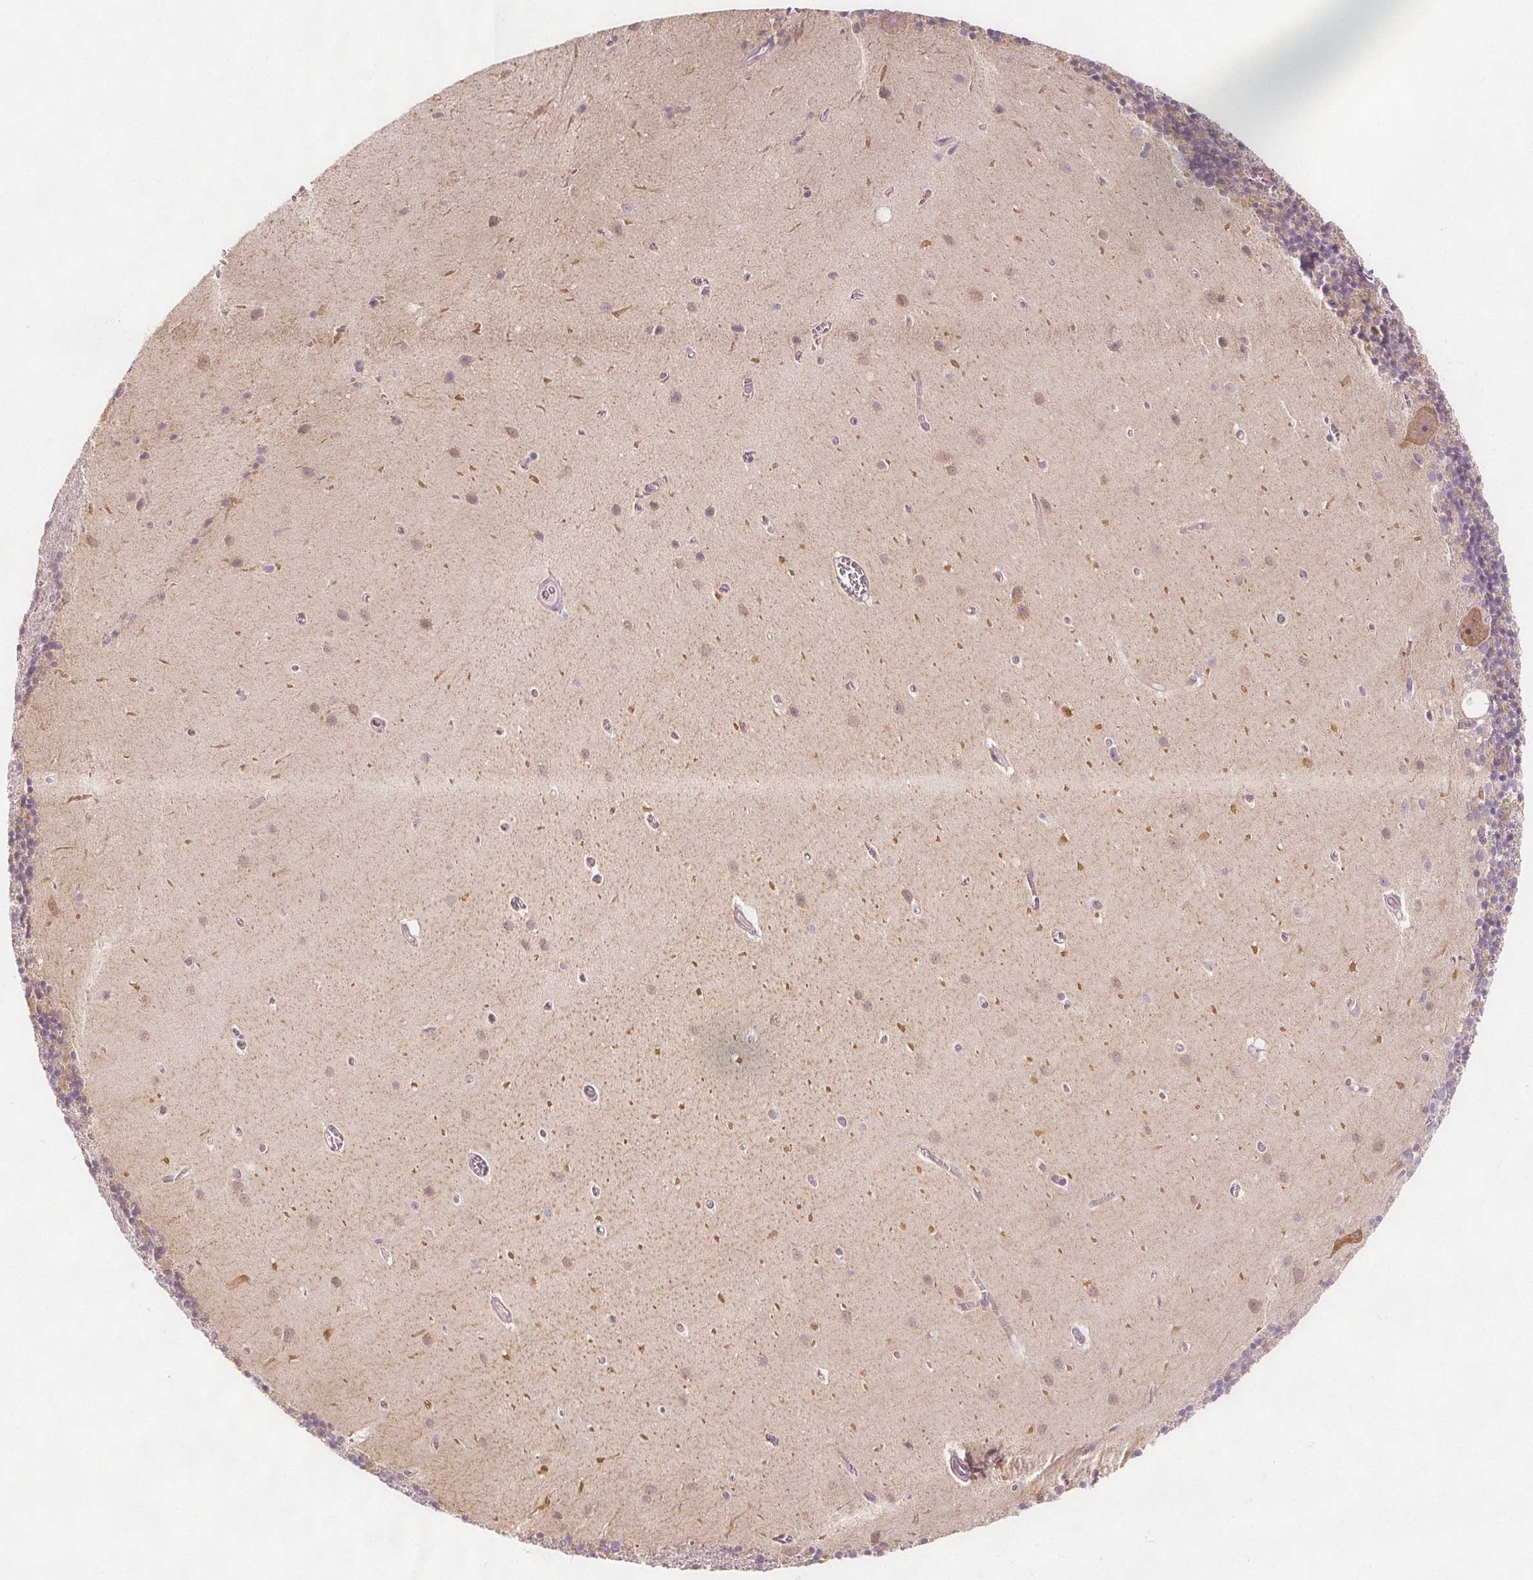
{"staining": {"intensity": "negative", "quantity": "none", "location": "none"}, "tissue": "cerebellum", "cell_type": "Cells in granular layer", "image_type": "normal", "snomed": [{"axis": "morphology", "description": "Normal tissue, NOS"}, {"axis": "topography", "description": "Cerebellum"}], "caption": "Immunohistochemistry (IHC) of benign cerebellum exhibits no expression in cells in granular layer.", "gene": "C1orf167", "patient": {"sex": "male", "age": 70}}